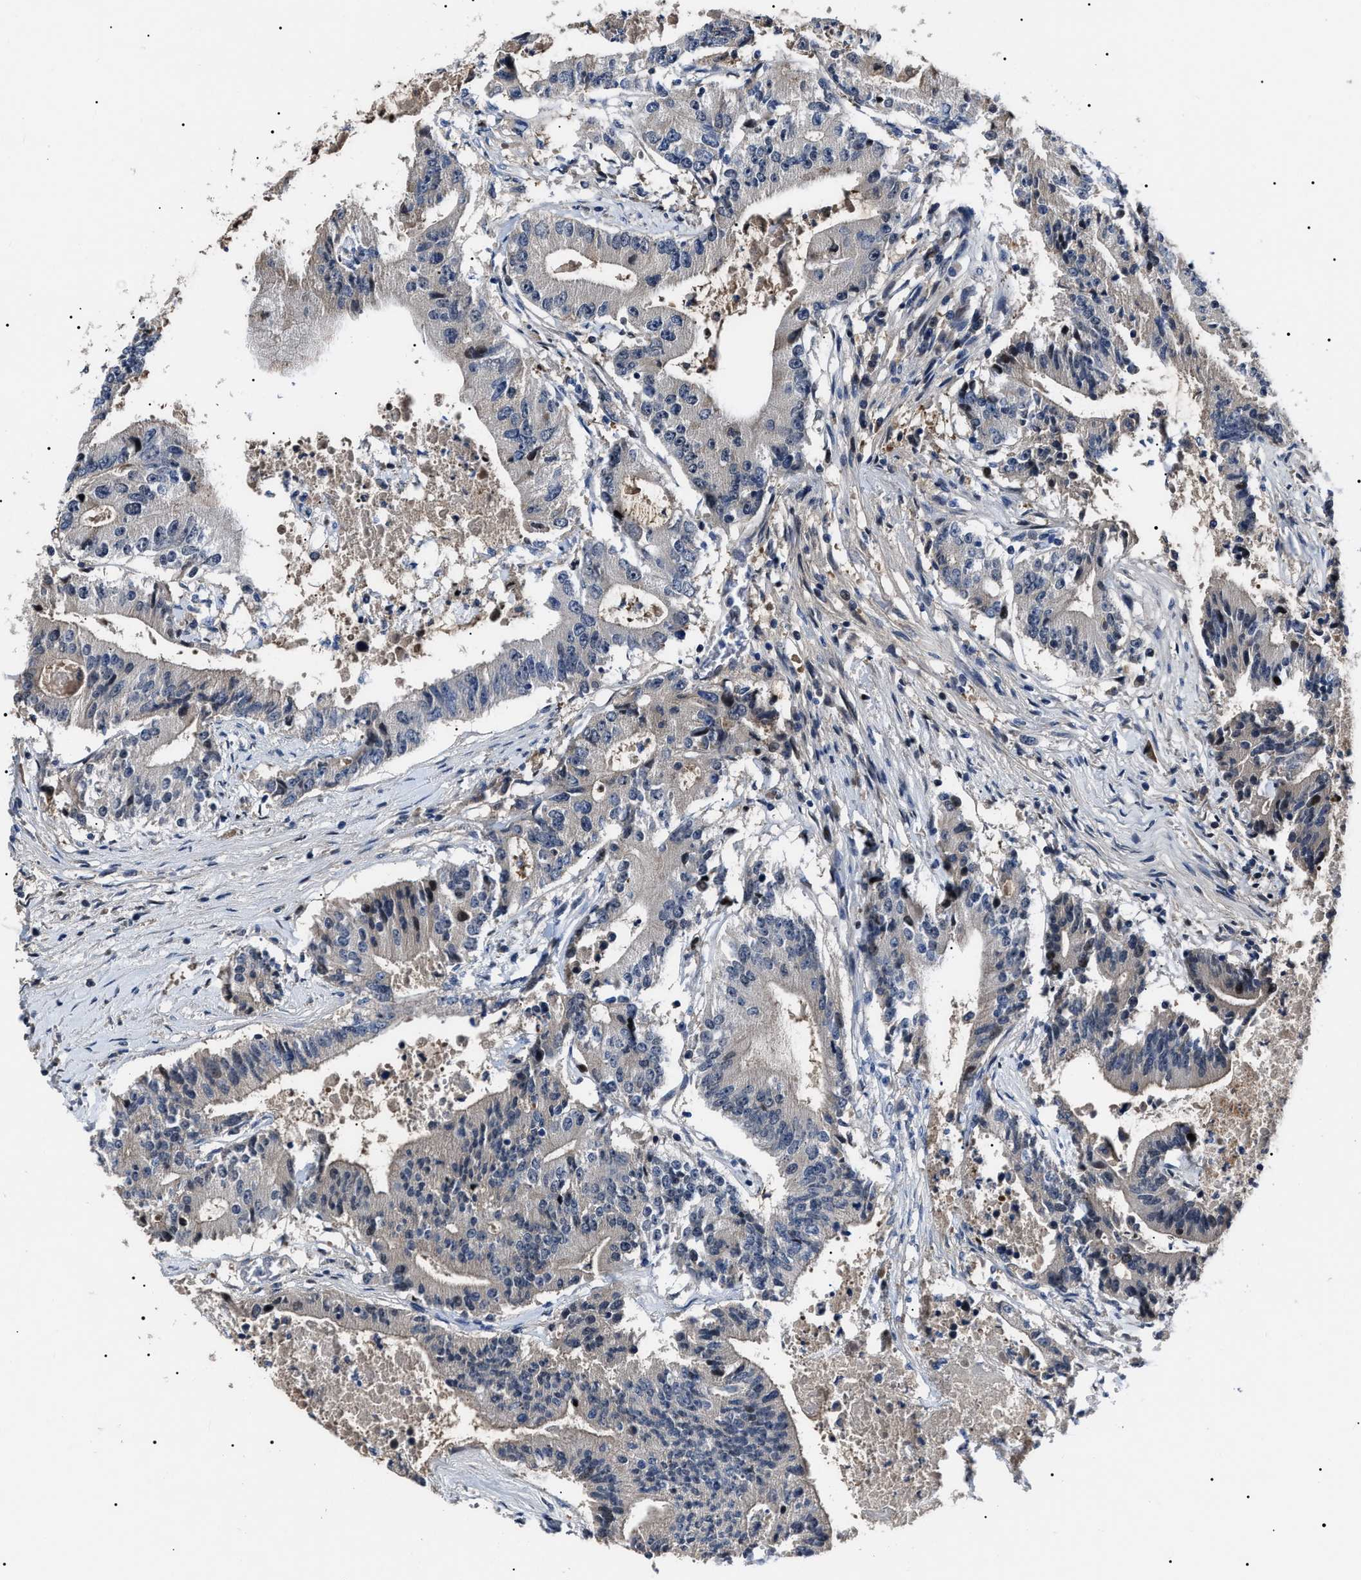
{"staining": {"intensity": "negative", "quantity": "none", "location": "none"}, "tissue": "colorectal cancer", "cell_type": "Tumor cells", "image_type": "cancer", "snomed": [{"axis": "morphology", "description": "Adenocarcinoma, NOS"}, {"axis": "topography", "description": "Colon"}], "caption": "This micrograph is of adenocarcinoma (colorectal) stained with immunohistochemistry (IHC) to label a protein in brown with the nuclei are counter-stained blue. There is no staining in tumor cells.", "gene": "IFT81", "patient": {"sex": "female", "age": 77}}